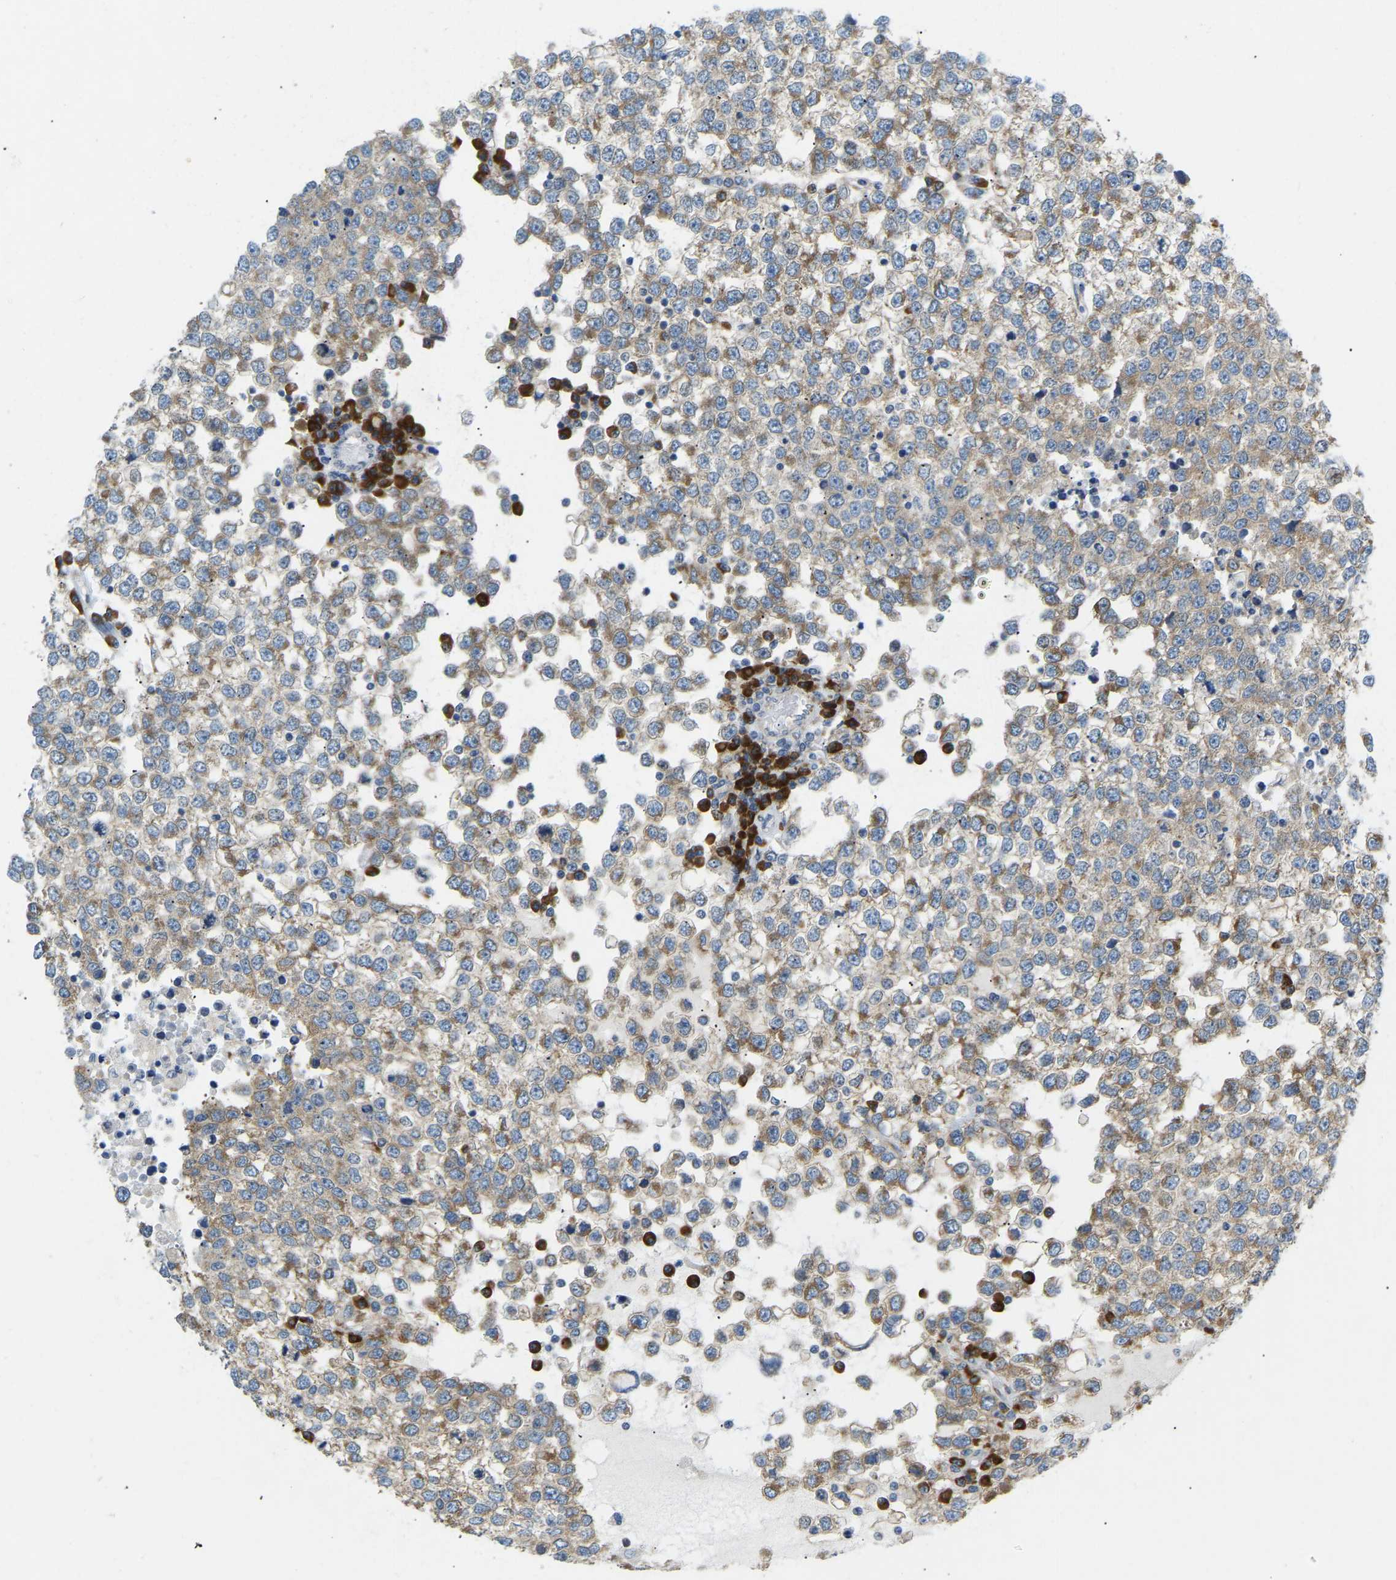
{"staining": {"intensity": "moderate", "quantity": ">75%", "location": "cytoplasmic/membranous"}, "tissue": "testis cancer", "cell_type": "Tumor cells", "image_type": "cancer", "snomed": [{"axis": "morphology", "description": "Seminoma, NOS"}, {"axis": "topography", "description": "Testis"}], "caption": "Immunohistochemistry (IHC) (DAB (3,3'-diaminobenzidine)) staining of testis cancer (seminoma) reveals moderate cytoplasmic/membranous protein staining in approximately >75% of tumor cells.", "gene": "SND1", "patient": {"sex": "male", "age": 65}}